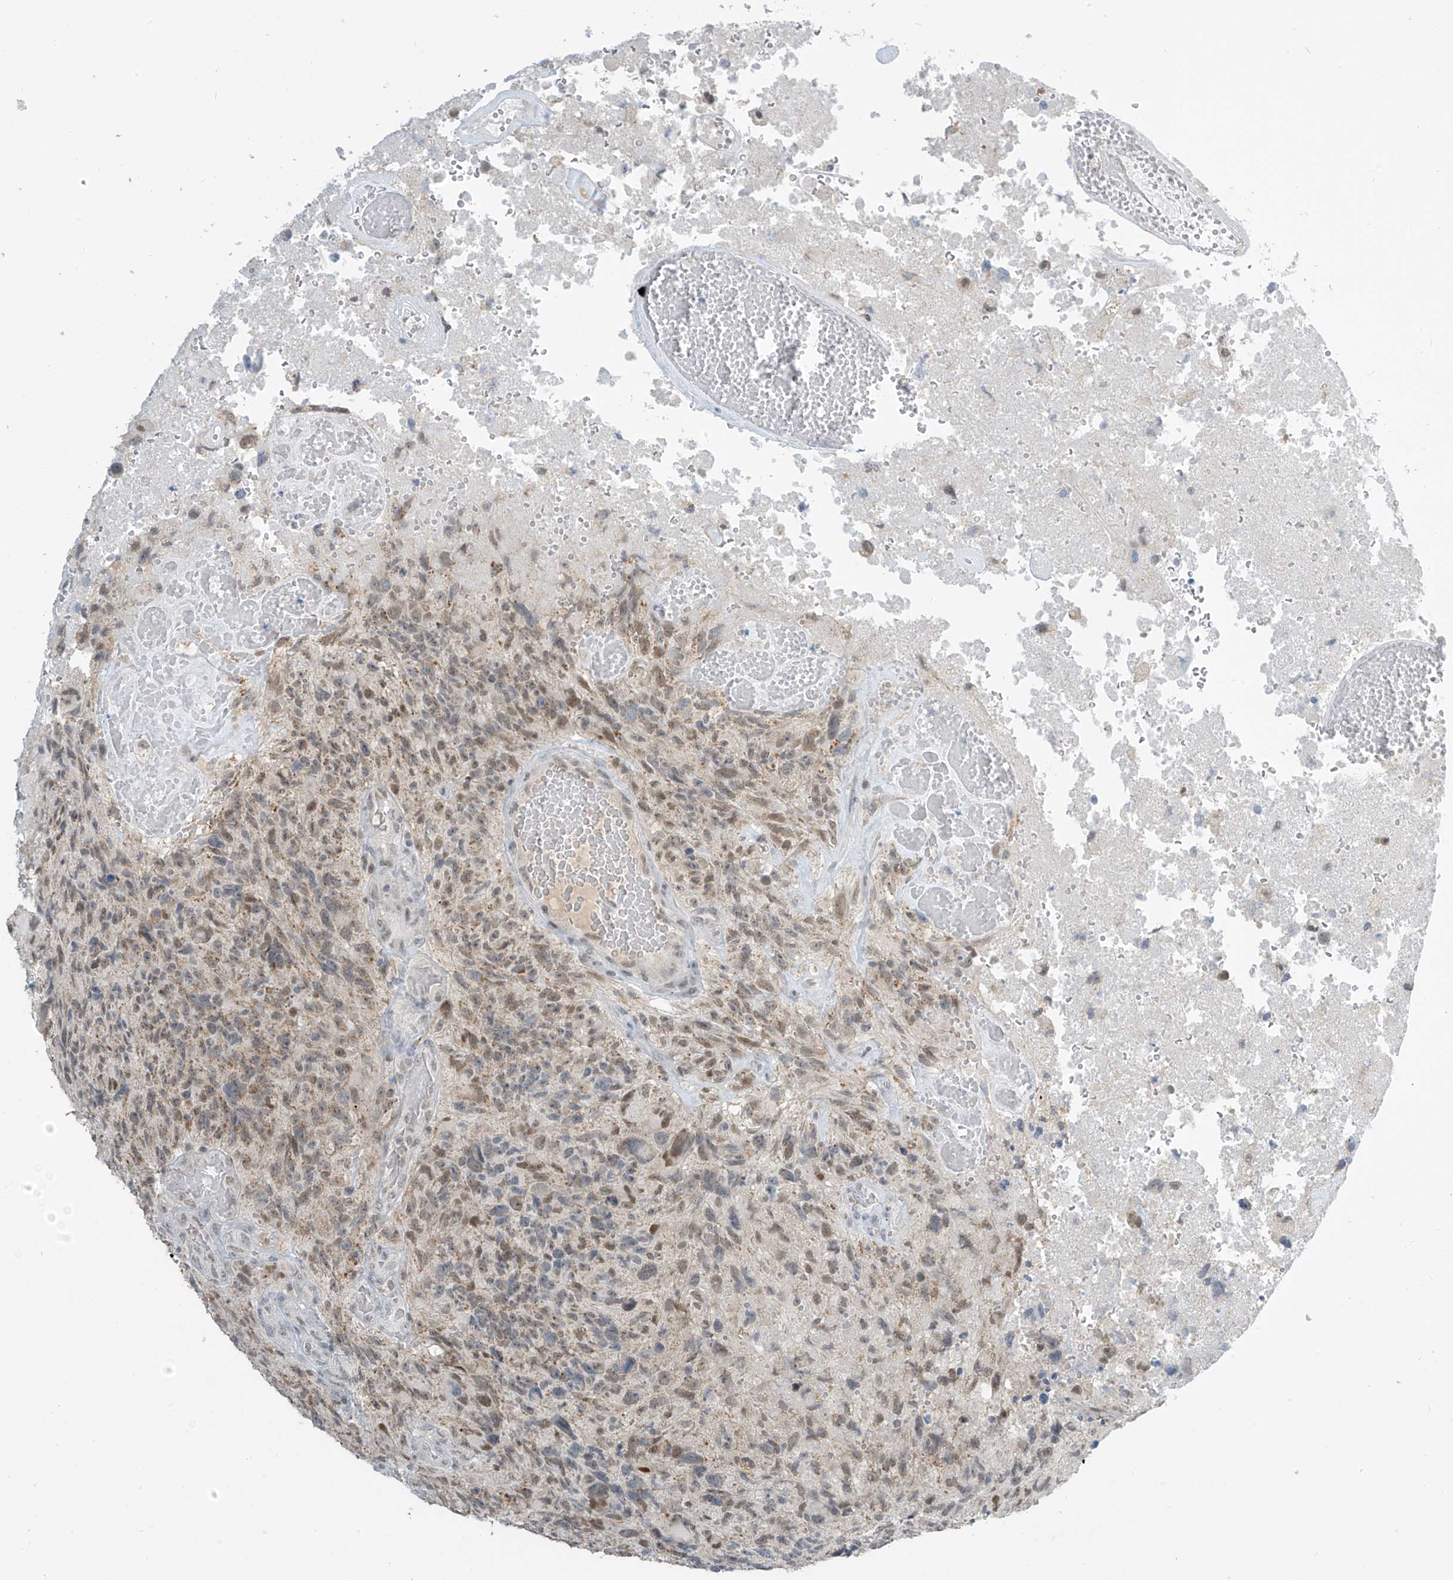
{"staining": {"intensity": "moderate", "quantity": "<25%", "location": "cytoplasmic/membranous,nuclear"}, "tissue": "glioma", "cell_type": "Tumor cells", "image_type": "cancer", "snomed": [{"axis": "morphology", "description": "Glioma, malignant, High grade"}, {"axis": "topography", "description": "Brain"}], "caption": "An IHC histopathology image of tumor tissue is shown. Protein staining in brown highlights moderate cytoplasmic/membranous and nuclear positivity in glioma within tumor cells.", "gene": "METAP1D", "patient": {"sex": "male", "age": 69}}